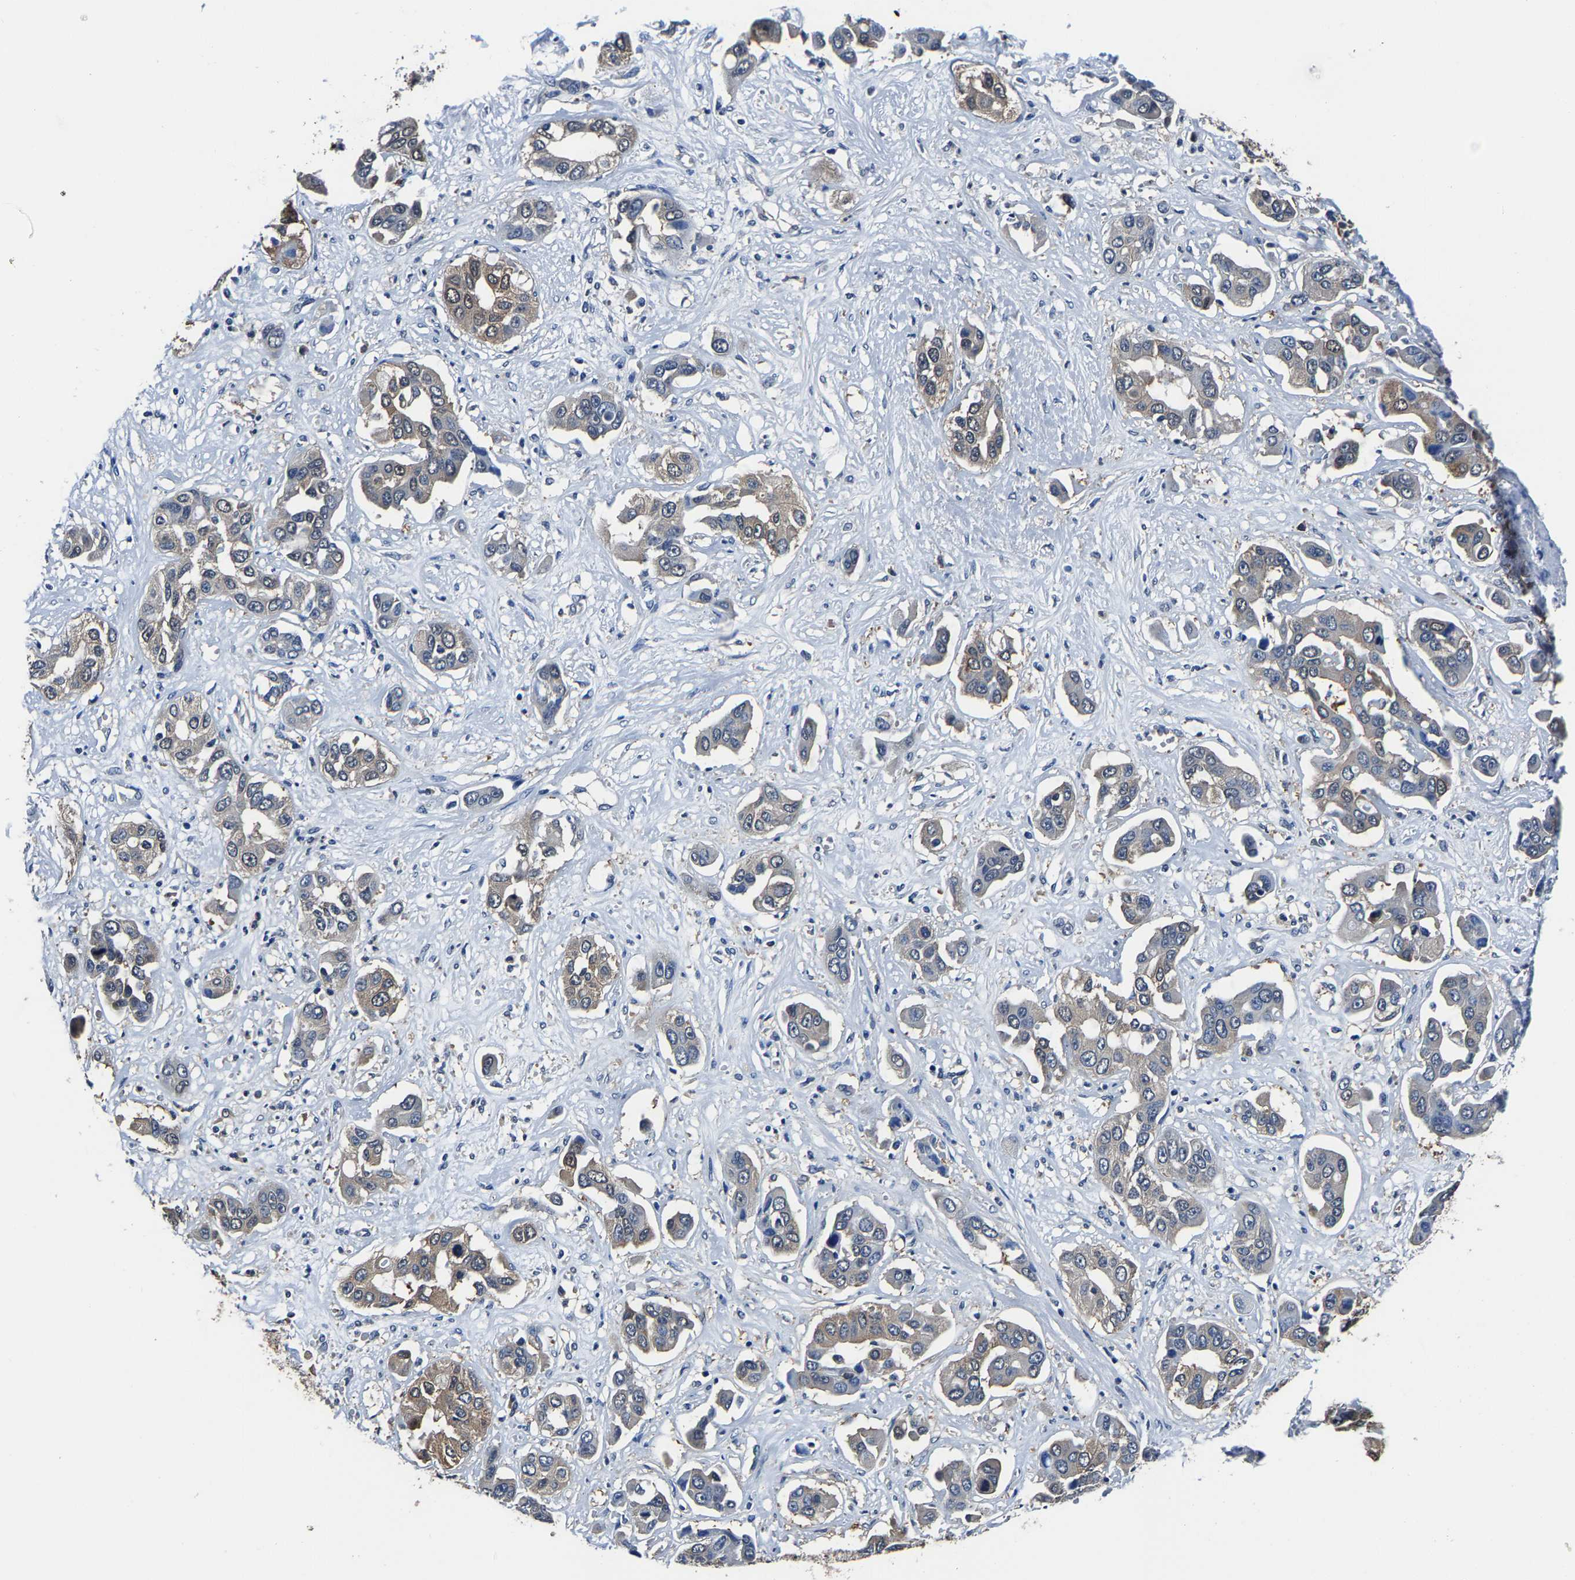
{"staining": {"intensity": "weak", "quantity": "<25%", "location": "cytoplasmic/membranous"}, "tissue": "liver cancer", "cell_type": "Tumor cells", "image_type": "cancer", "snomed": [{"axis": "morphology", "description": "Cholangiocarcinoma"}, {"axis": "topography", "description": "Liver"}], "caption": "The micrograph shows no staining of tumor cells in liver cholangiocarcinoma.", "gene": "ALDOB", "patient": {"sex": "female", "age": 52}}